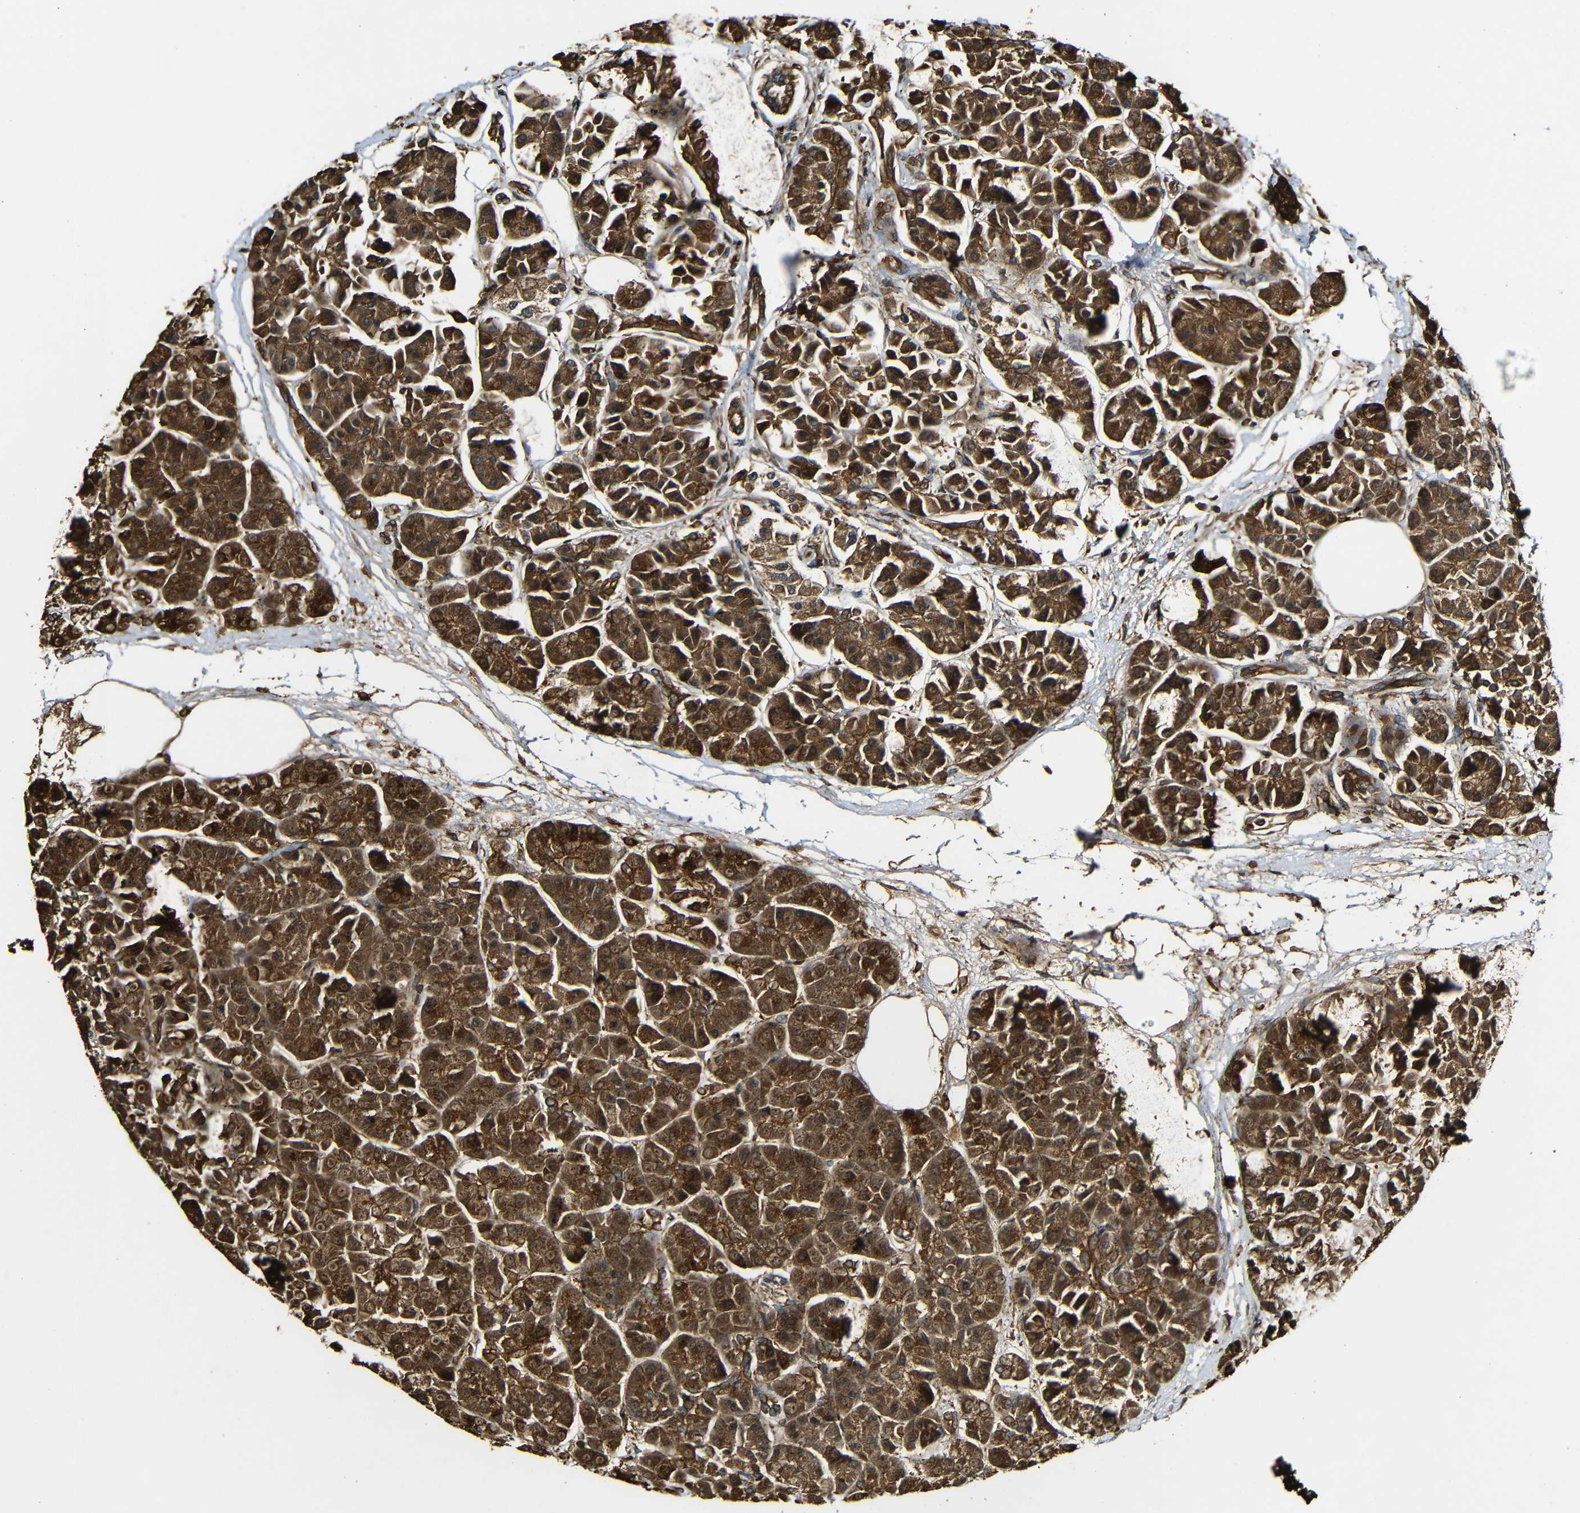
{"staining": {"intensity": "strong", "quantity": ">75%", "location": "cytoplasmic/membranous"}, "tissue": "pancreas", "cell_type": "Exocrine glandular cells", "image_type": "normal", "snomed": [{"axis": "morphology", "description": "Normal tissue, NOS"}, {"axis": "topography", "description": "Pancreas"}], "caption": "An IHC image of benign tissue is shown. Protein staining in brown labels strong cytoplasmic/membranous positivity in pancreas within exocrine glandular cells. (DAB IHC with brightfield microscopy, high magnification).", "gene": "CASP8", "patient": {"sex": "female", "age": 70}}